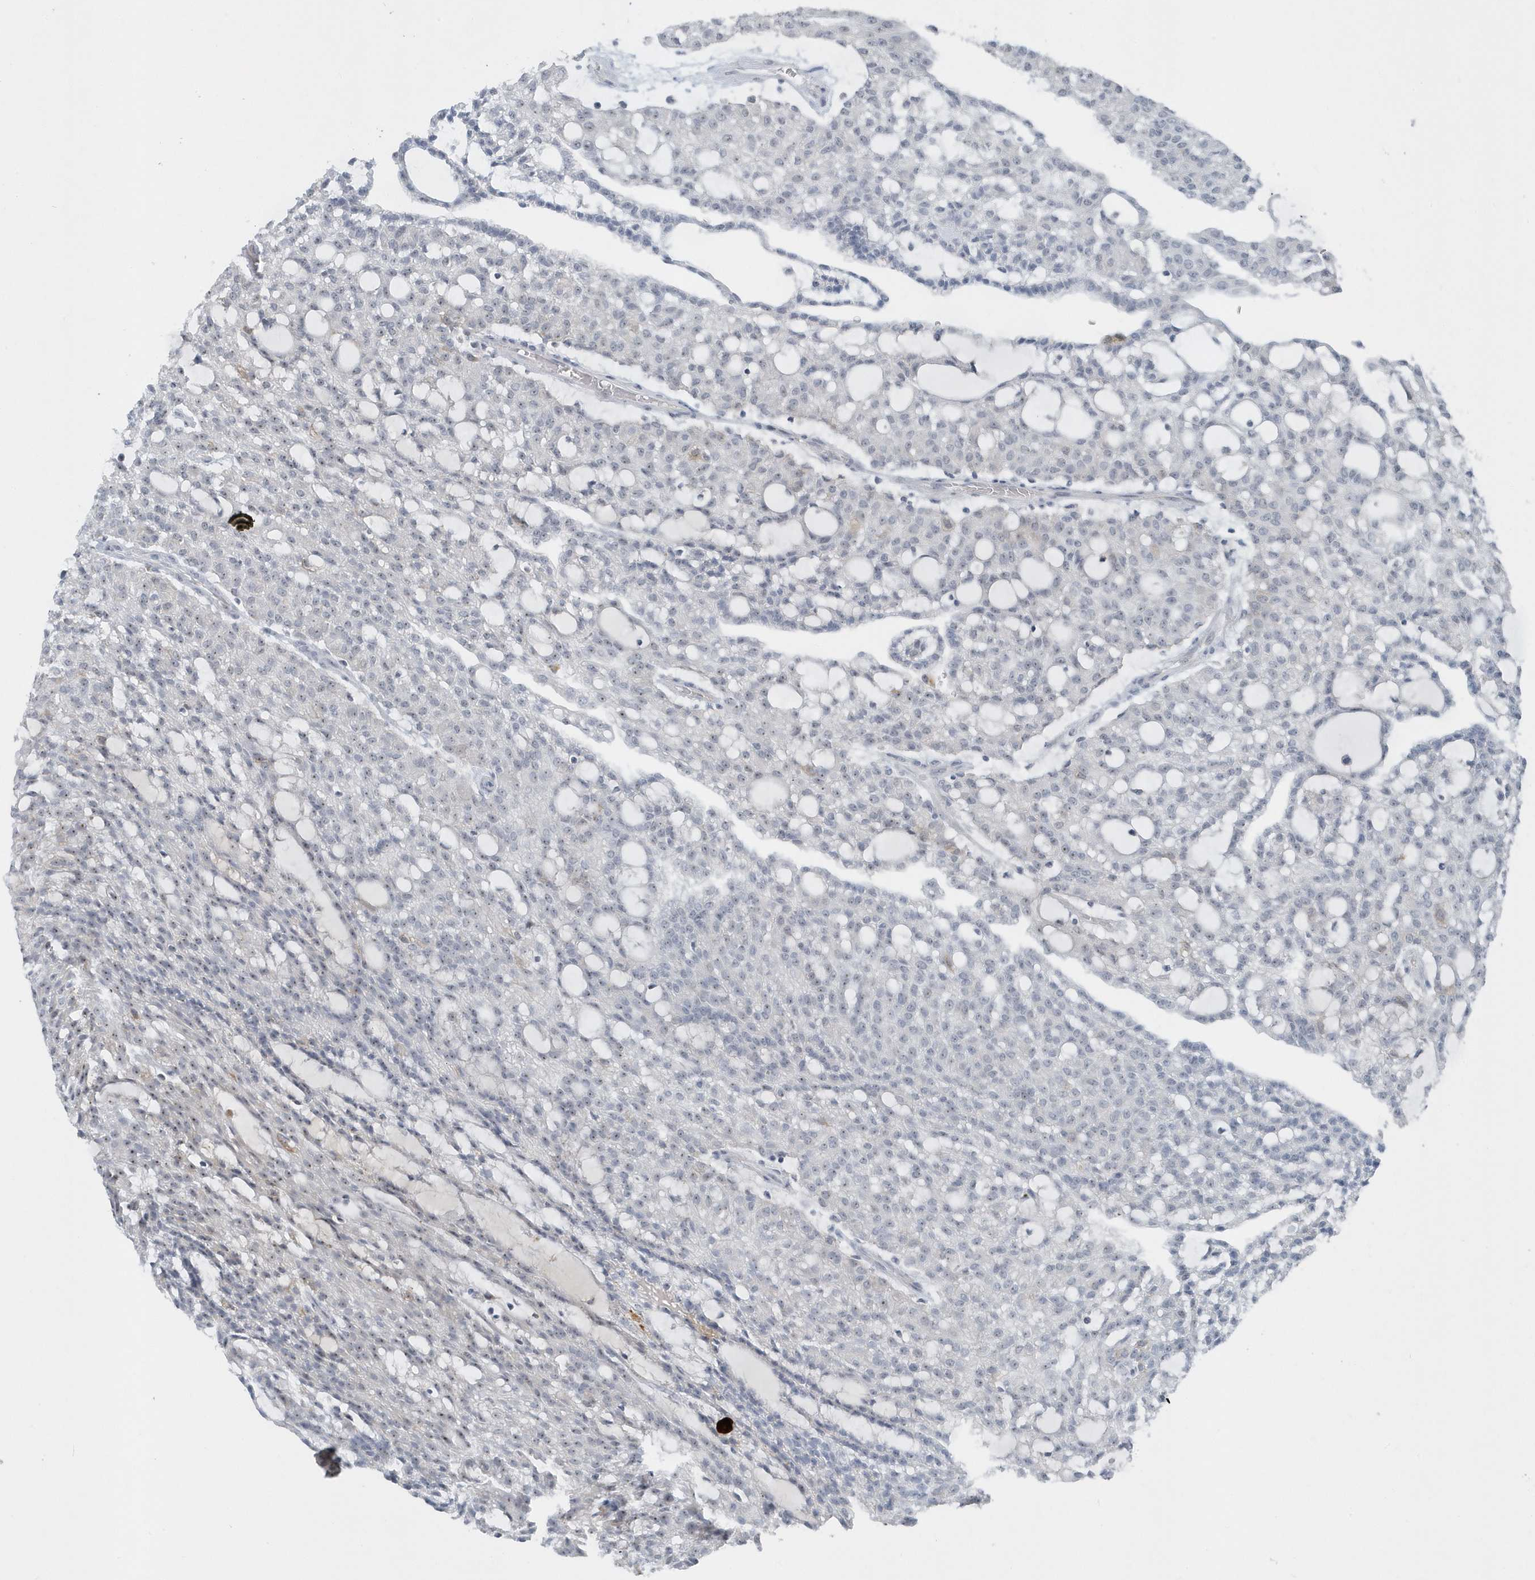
{"staining": {"intensity": "weak", "quantity": "<25%", "location": "nuclear"}, "tissue": "renal cancer", "cell_type": "Tumor cells", "image_type": "cancer", "snomed": [{"axis": "morphology", "description": "Adenocarcinoma, NOS"}, {"axis": "topography", "description": "Kidney"}], "caption": "Tumor cells are negative for protein expression in human renal cancer. The staining was performed using DAB (3,3'-diaminobenzidine) to visualize the protein expression in brown, while the nuclei were stained in blue with hematoxylin (Magnification: 20x).", "gene": "RPF2", "patient": {"sex": "male", "age": 63}}